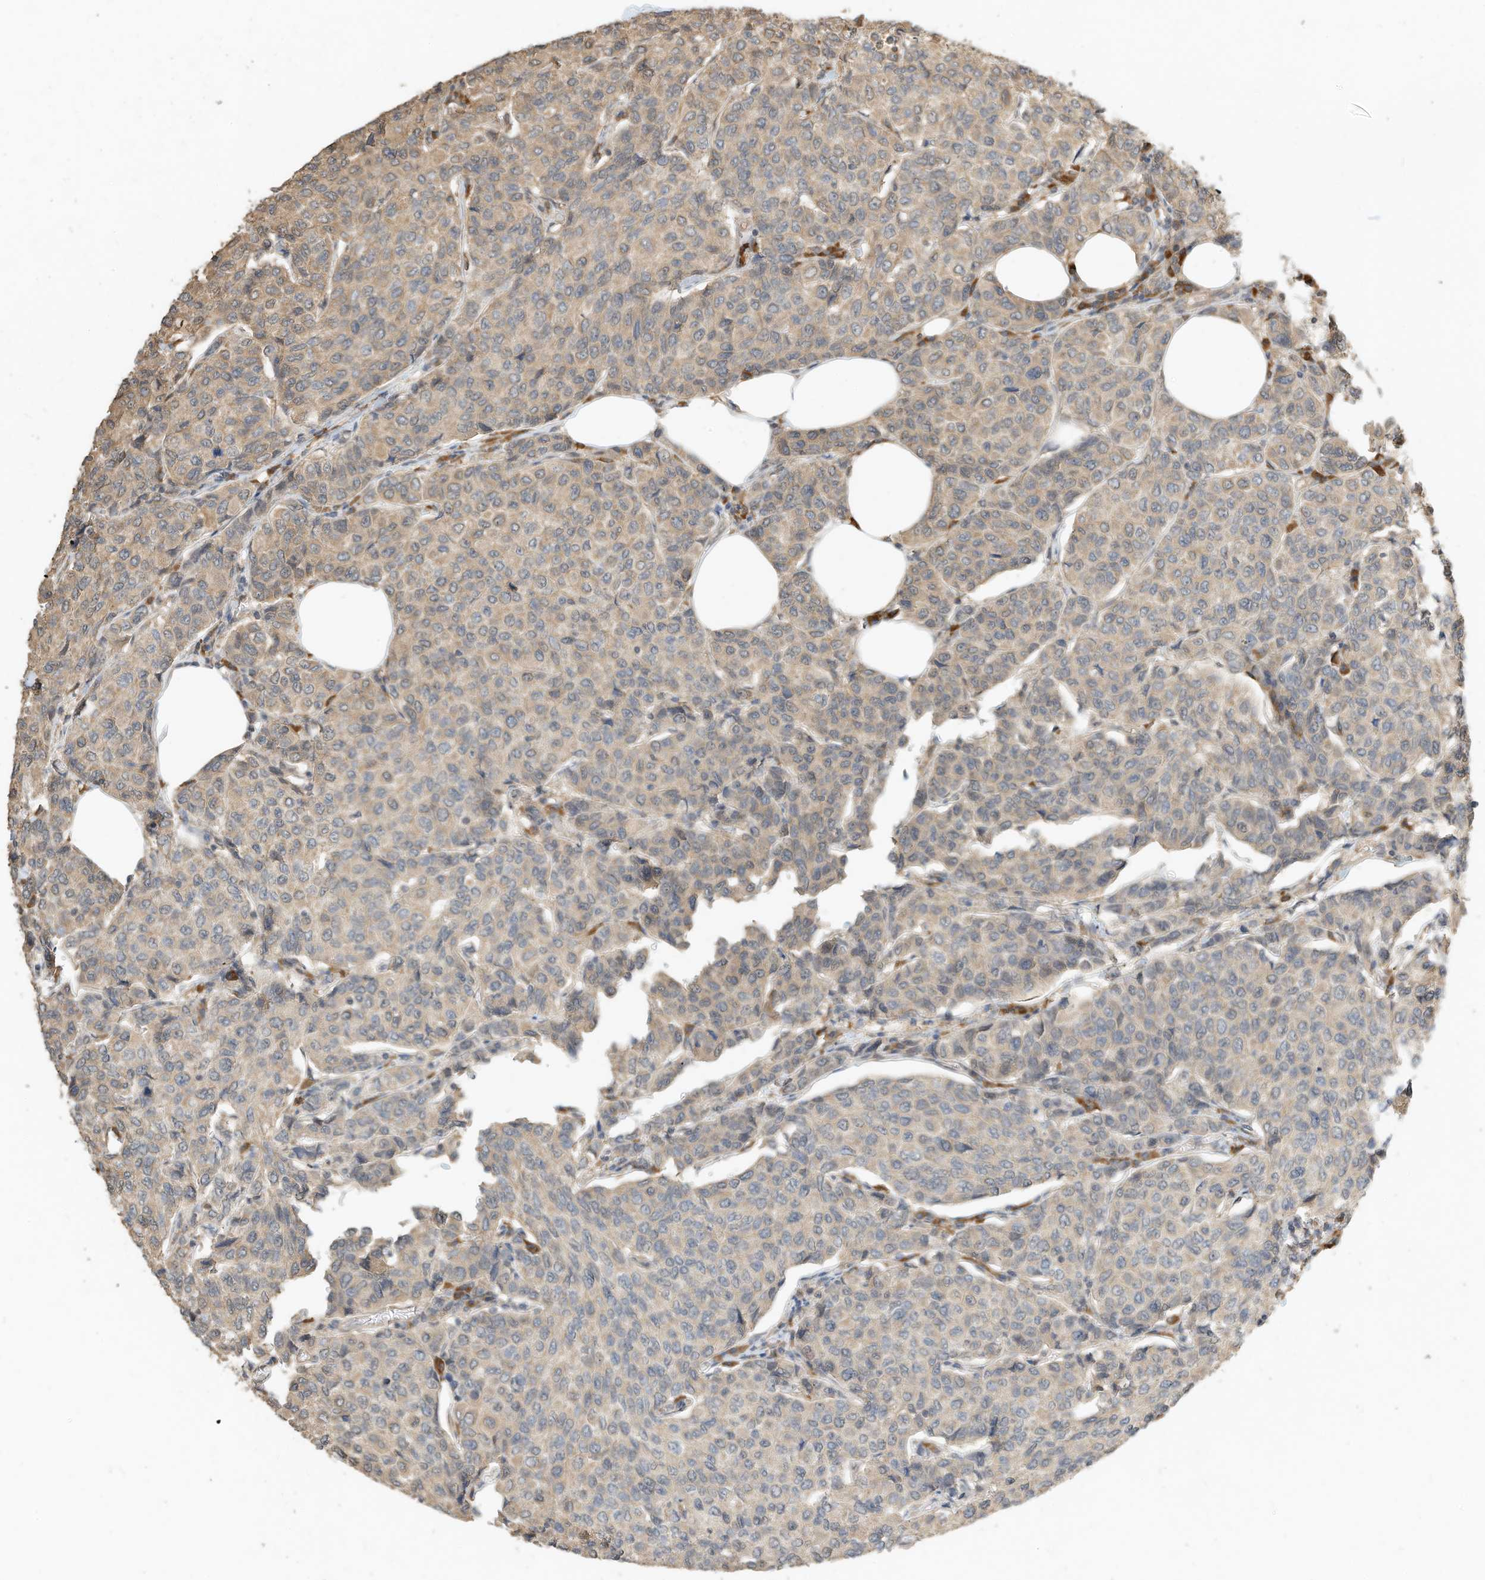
{"staining": {"intensity": "weak", "quantity": "<25%", "location": "cytoplasmic/membranous"}, "tissue": "breast cancer", "cell_type": "Tumor cells", "image_type": "cancer", "snomed": [{"axis": "morphology", "description": "Duct carcinoma"}, {"axis": "topography", "description": "Breast"}], "caption": "There is no significant expression in tumor cells of breast intraductal carcinoma. The staining was performed using DAB (3,3'-diaminobenzidine) to visualize the protein expression in brown, while the nuclei were stained in blue with hematoxylin (Magnification: 20x).", "gene": "OFD1", "patient": {"sex": "female", "age": 55}}